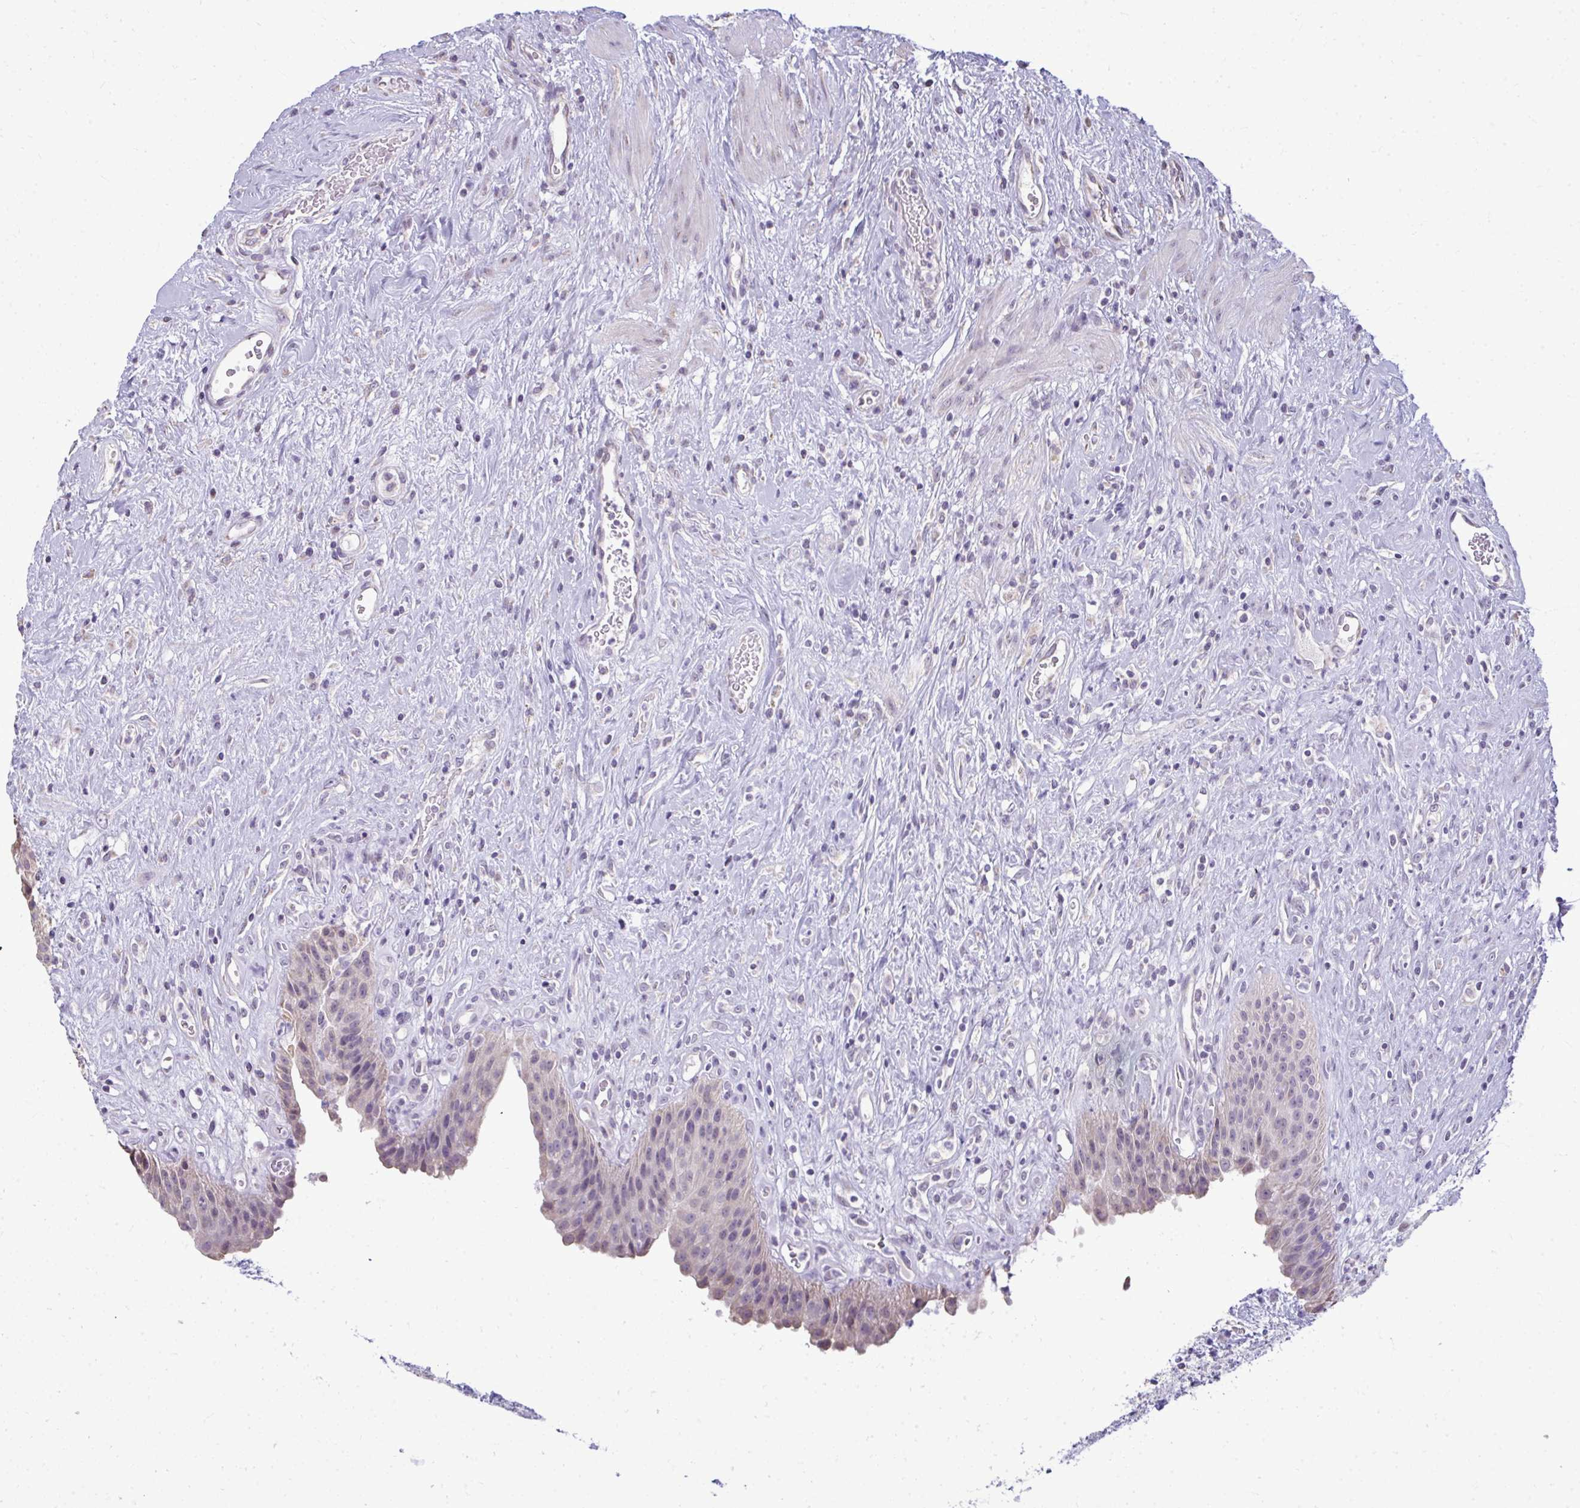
{"staining": {"intensity": "weak", "quantity": "25%-75%", "location": "nuclear"}, "tissue": "urinary bladder", "cell_type": "Urothelial cells", "image_type": "normal", "snomed": [{"axis": "morphology", "description": "Normal tissue, NOS"}, {"axis": "topography", "description": "Urinary bladder"}], "caption": "Immunohistochemical staining of unremarkable human urinary bladder exhibits weak nuclear protein staining in about 25%-75% of urothelial cells. Immunohistochemistry (ihc) stains the protein of interest in brown and the nuclei are stained blue.", "gene": "NPPA", "patient": {"sex": "female", "age": 56}}